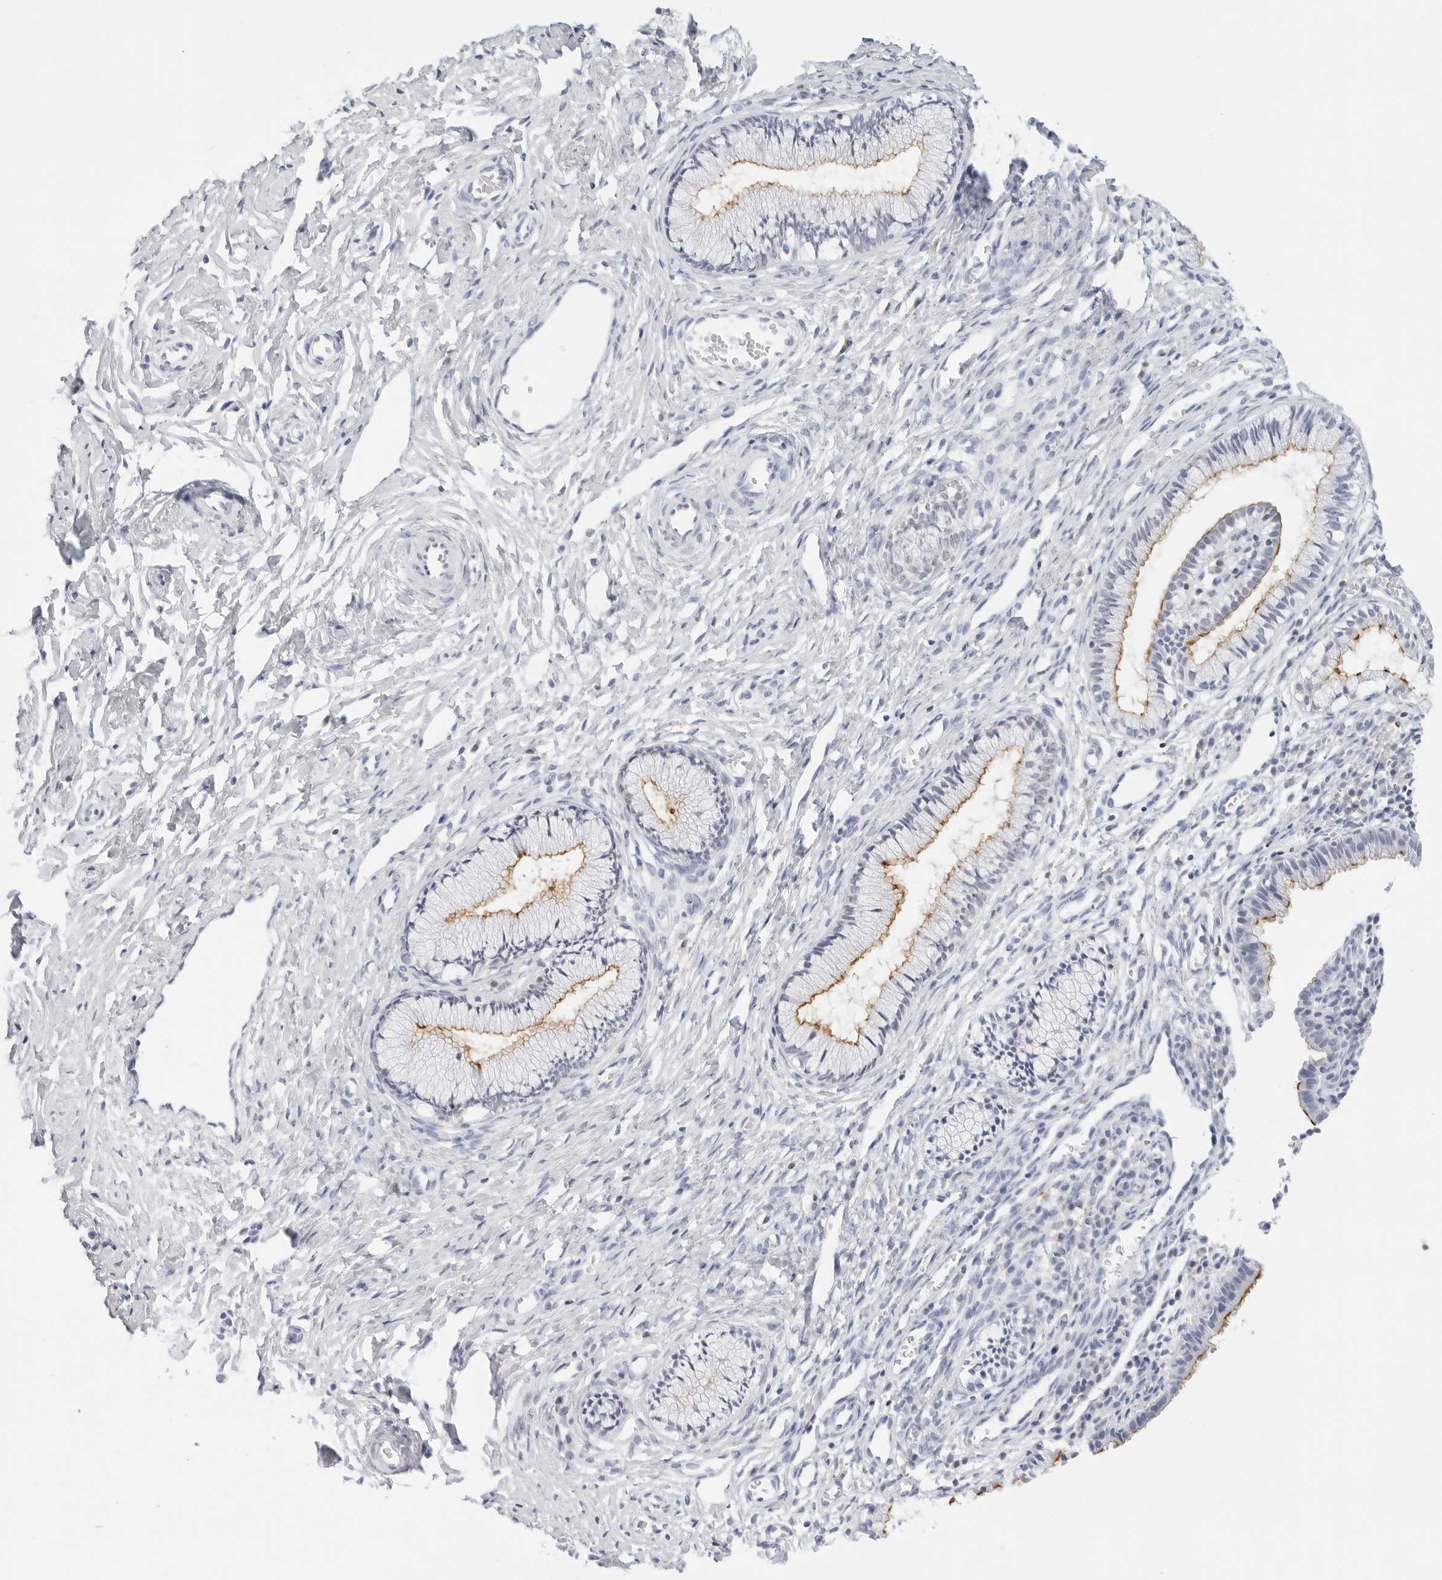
{"staining": {"intensity": "moderate", "quantity": "25%-75%", "location": "cytoplasmic/membranous"}, "tissue": "cervix", "cell_type": "Glandular cells", "image_type": "normal", "snomed": [{"axis": "morphology", "description": "Normal tissue, NOS"}, {"axis": "topography", "description": "Cervix"}], "caption": "Protein positivity by immunohistochemistry (IHC) exhibits moderate cytoplasmic/membranous staining in about 25%-75% of glandular cells in benign cervix. Using DAB (3,3'-diaminobenzidine) (brown) and hematoxylin (blue) stains, captured at high magnification using brightfield microscopy.", "gene": "SLC9A3R1", "patient": {"sex": "female", "age": 27}}